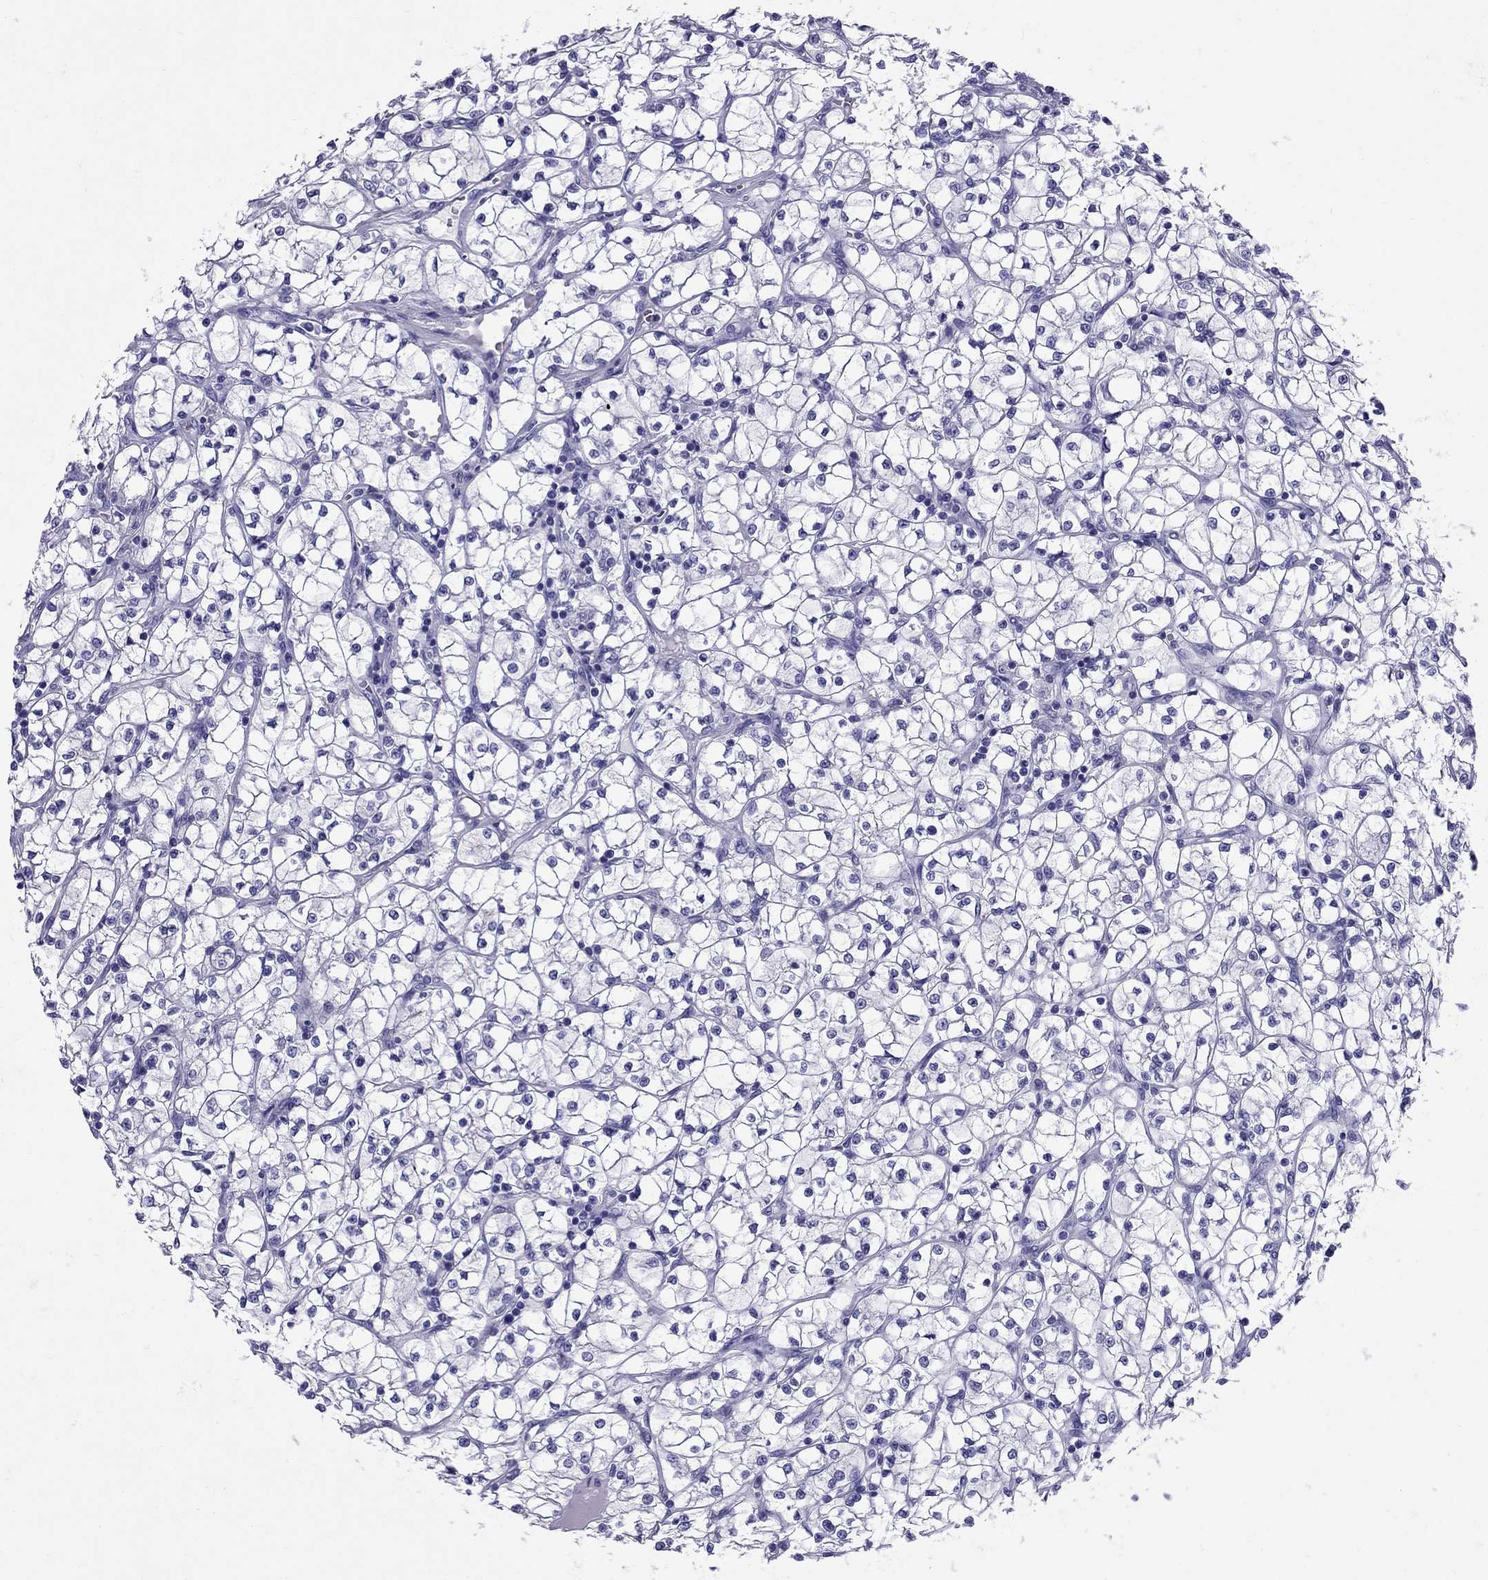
{"staining": {"intensity": "negative", "quantity": "none", "location": "none"}, "tissue": "renal cancer", "cell_type": "Tumor cells", "image_type": "cancer", "snomed": [{"axis": "morphology", "description": "Adenocarcinoma, NOS"}, {"axis": "topography", "description": "Kidney"}], "caption": "Immunohistochemistry of renal adenocarcinoma reveals no staining in tumor cells.", "gene": "AVPR1B", "patient": {"sex": "female", "age": 64}}